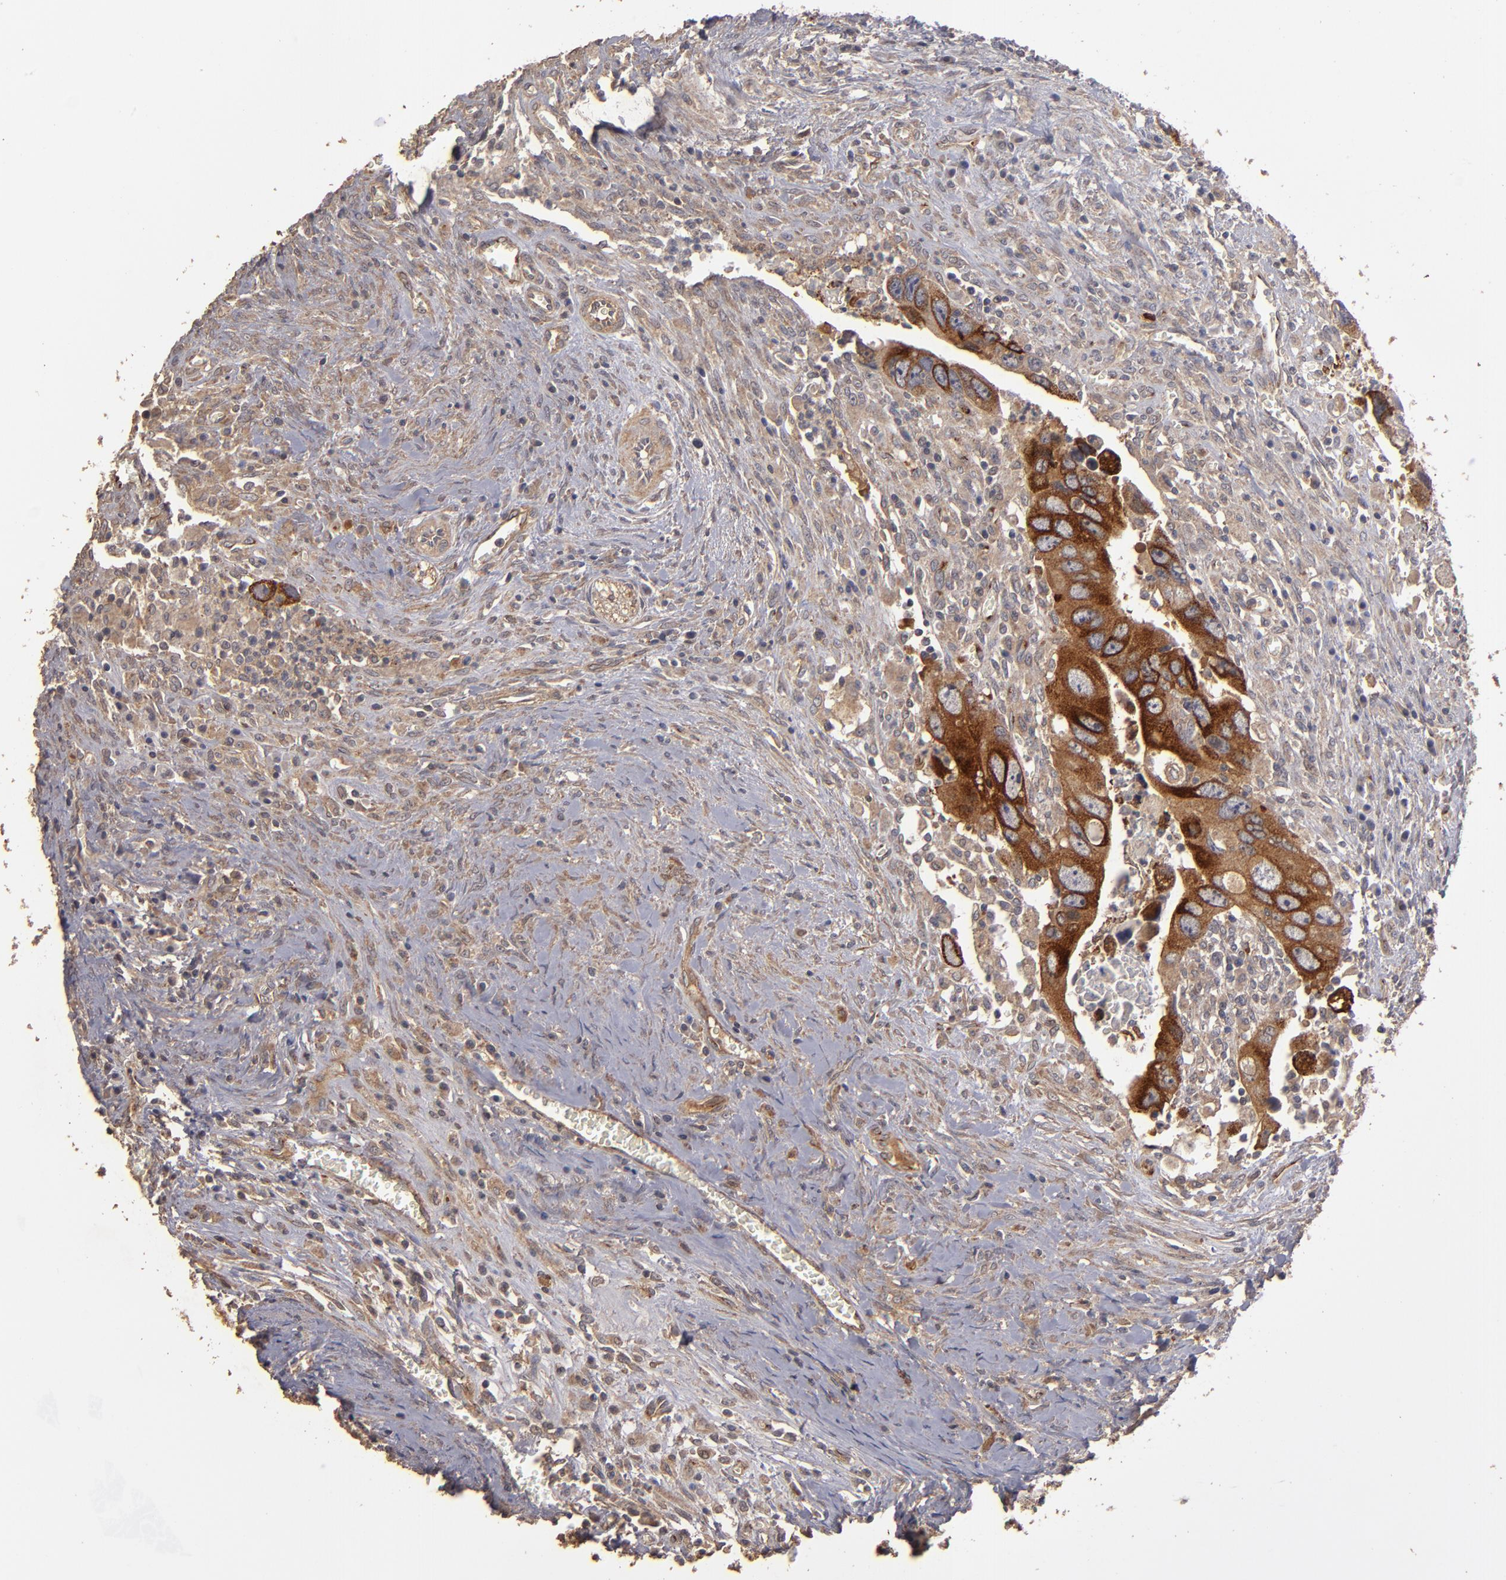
{"staining": {"intensity": "strong", "quantity": ">75%", "location": "cytoplasmic/membranous"}, "tissue": "colorectal cancer", "cell_type": "Tumor cells", "image_type": "cancer", "snomed": [{"axis": "morphology", "description": "Adenocarcinoma, NOS"}, {"axis": "topography", "description": "Rectum"}], "caption": "Immunohistochemistry (IHC) of human adenocarcinoma (colorectal) exhibits high levels of strong cytoplasmic/membranous expression in approximately >75% of tumor cells. The staining is performed using DAB (3,3'-diaminobenzidine) brown chromogen to label protein expression. The nuclei are counter-stained blue using hematoxylin.", "gene": "DIPK2B", "patient": {"sex": "male", "age": 70}}